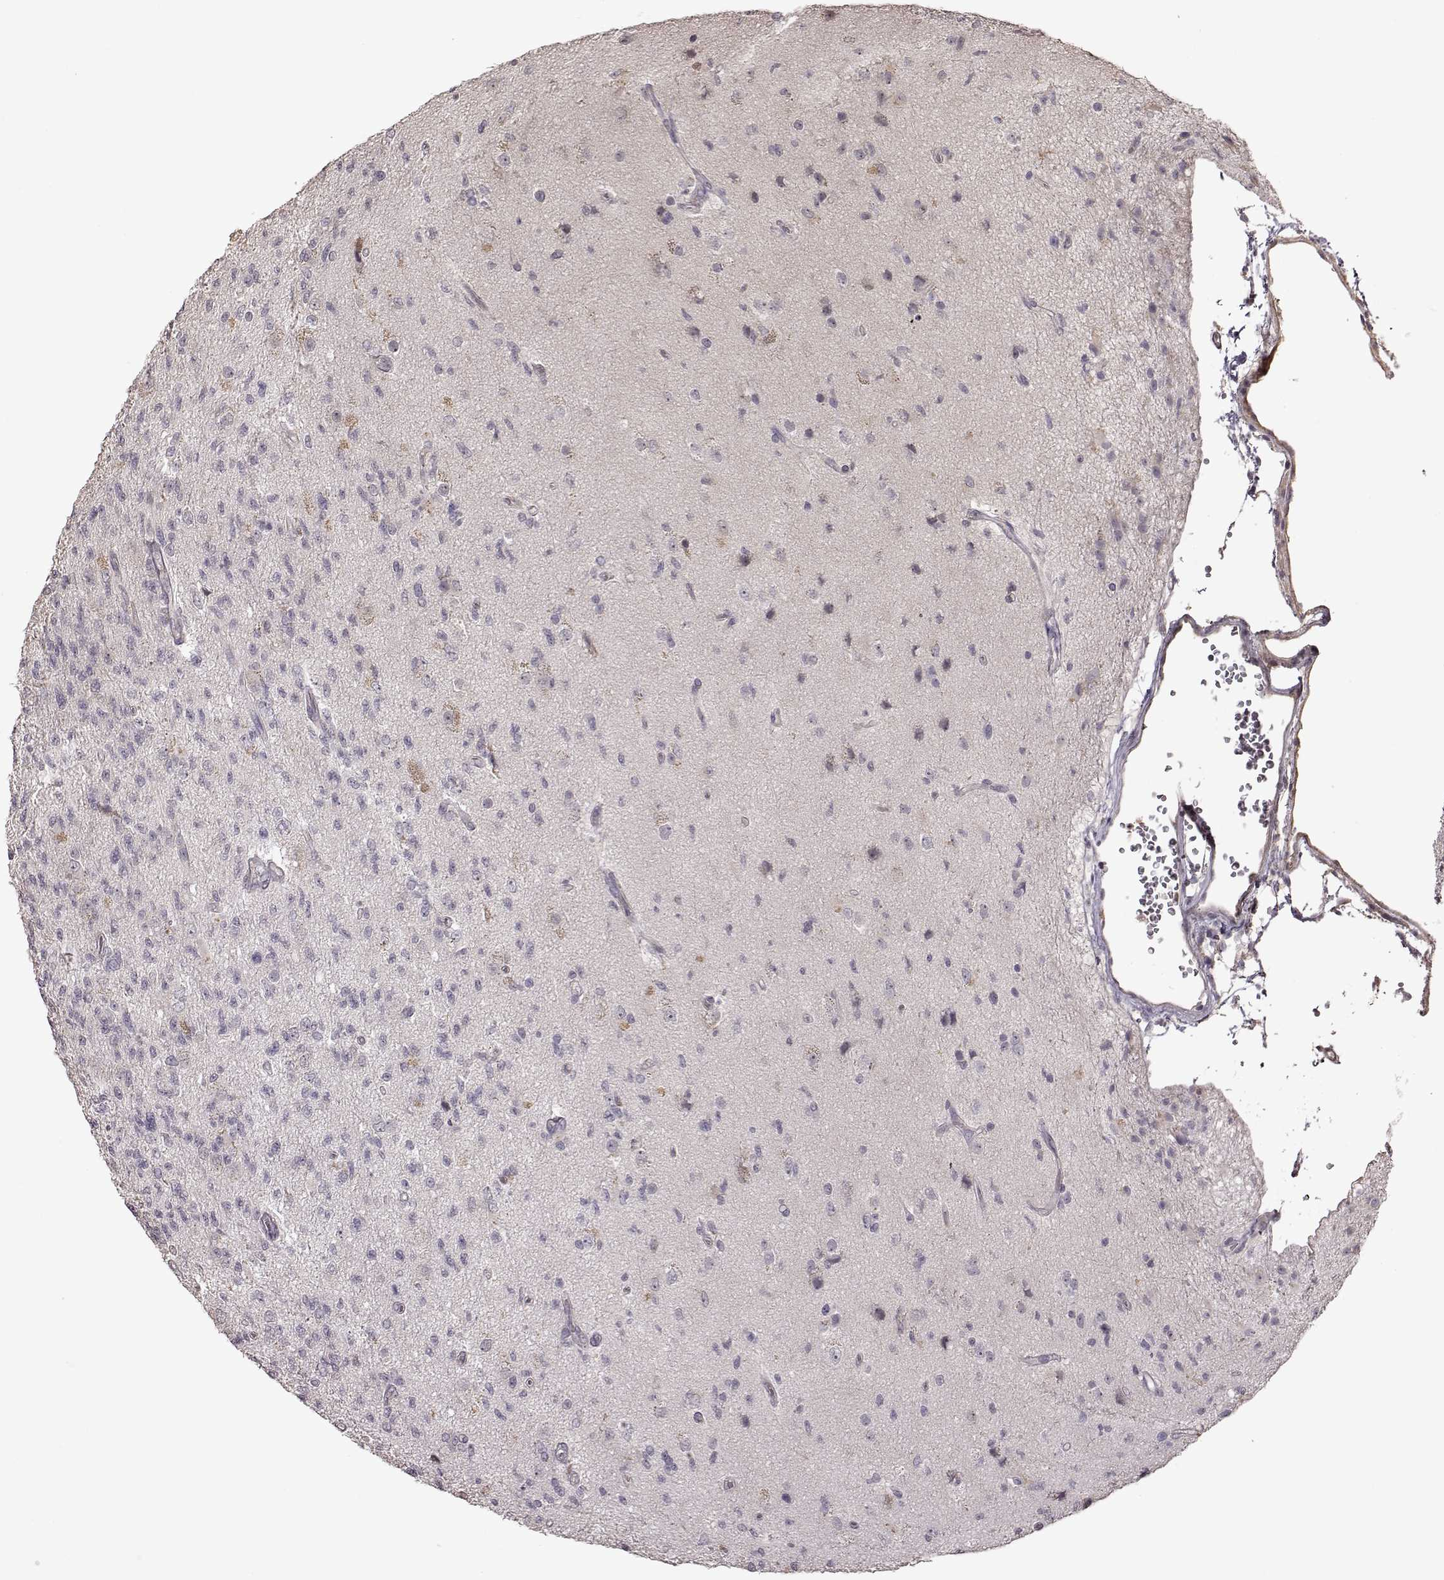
{"staining": {"intensity": "negative", "quantity": "none", "location": "none"}, "tissue": "glioma", "cell_type": "Tumor cells", "image_type": "cancer", "snomed": [{"axis": "morphology", "description": "Glioma, malignant, High grade"}, {"axis": "topography", "description": "Brain"}], "caption": "Micrograph shows no protein expression in tumor cells of high-grade glioma (malignant) tissue.", "gene": "CRB1", "patient": {"sex": "male", "age": 56}}